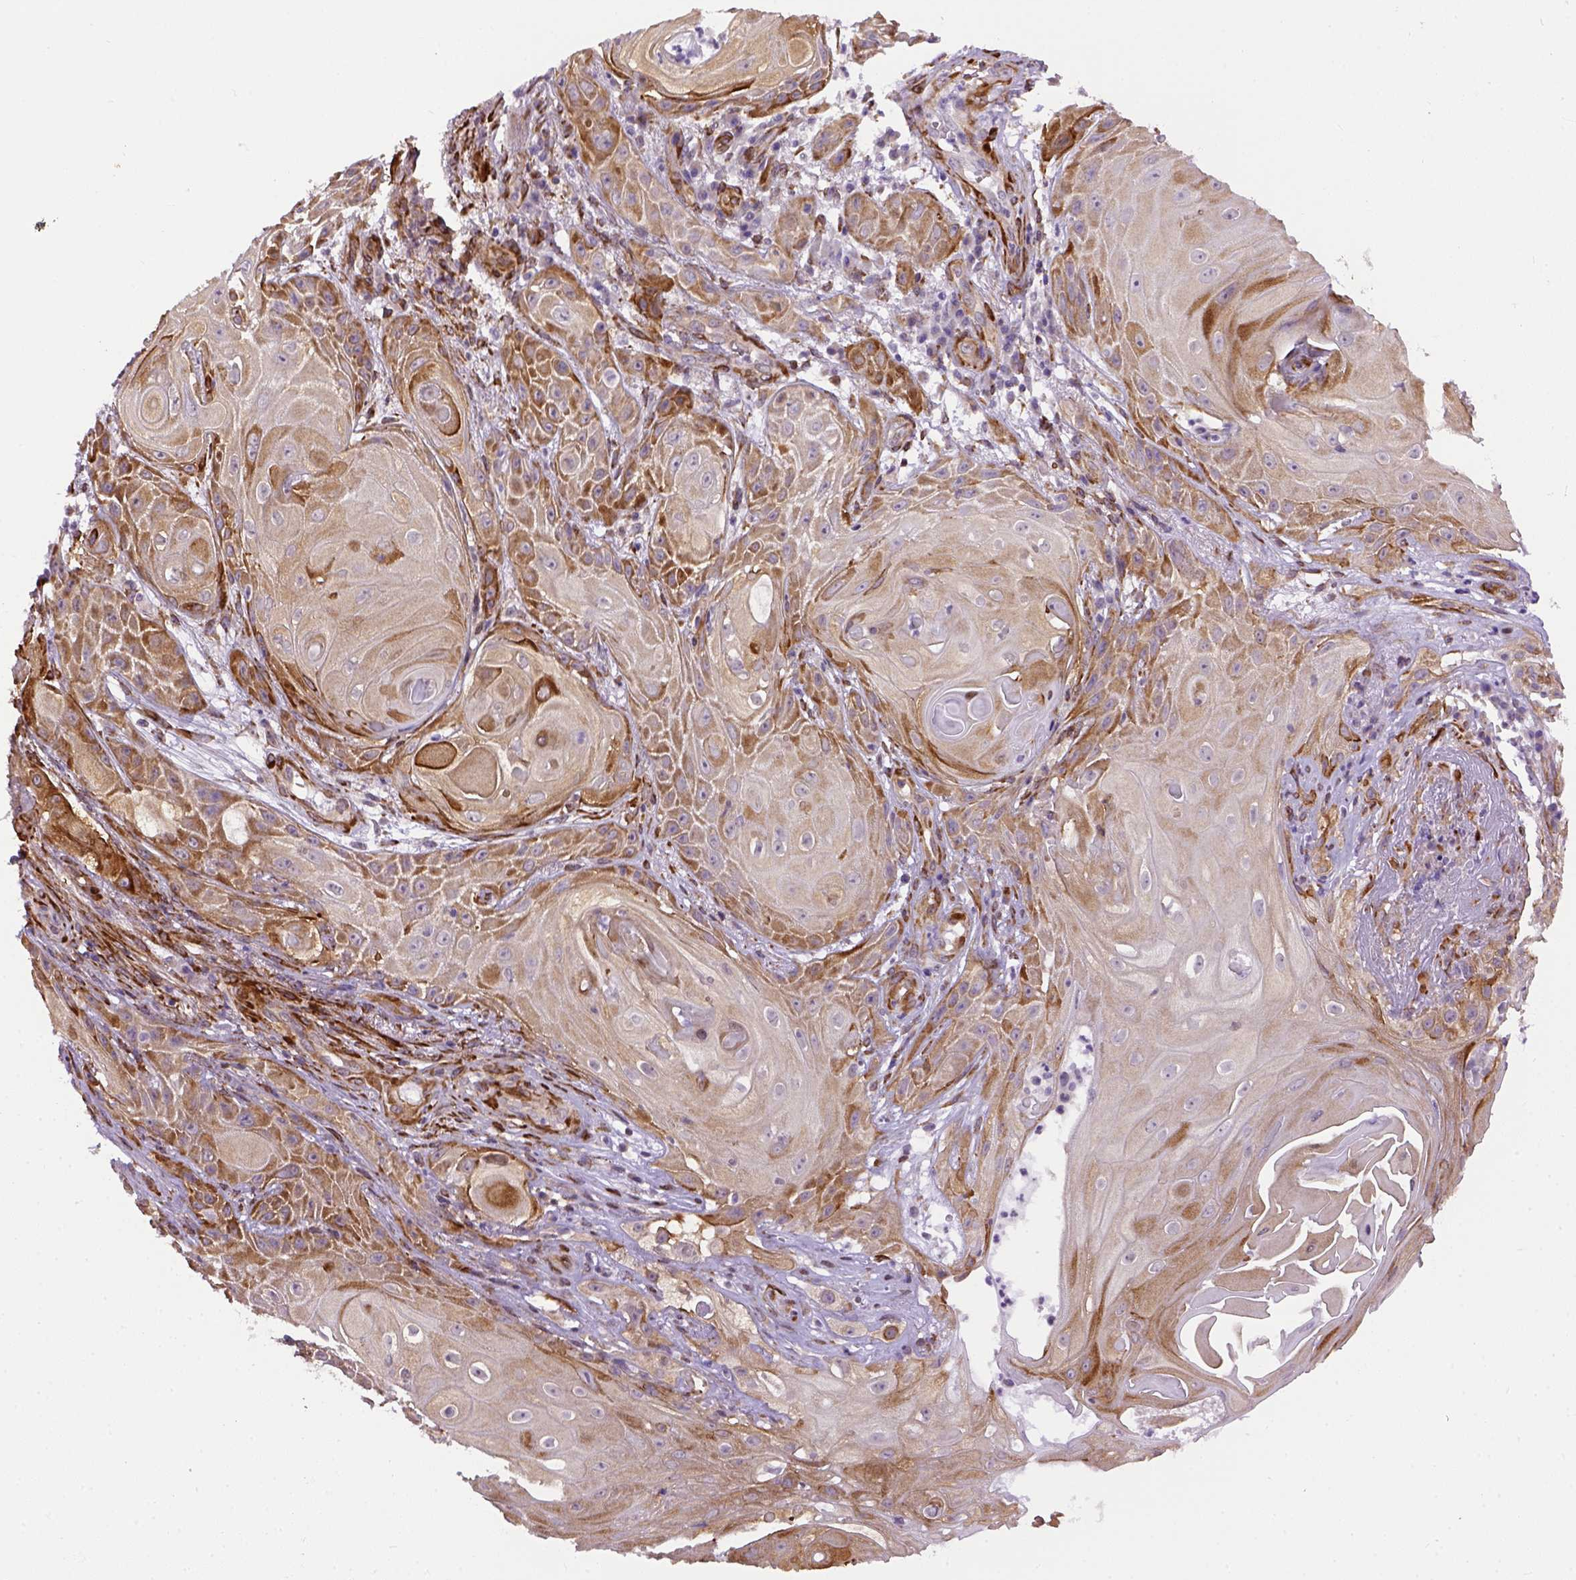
{"staining": {"intensity": "negative", "quantity": "none", "location": "none"}, "tissue": "skin cancer", "cell_type": "Tumor cells", "image_type": "cancer", "snomed": [{"axis": "morphology", "description": "Squamous cell carcinoma, NOS"}, {"axis": "topography", "description": "Skin"}], "caption": "Immunohistochemistry (IHC) micrograph of skin cancer stained for a protein (brown), which demonstrates no positivity in tumor cells.", "gene": "KAZN", "patient": {"sex": "male", "age": 62}}